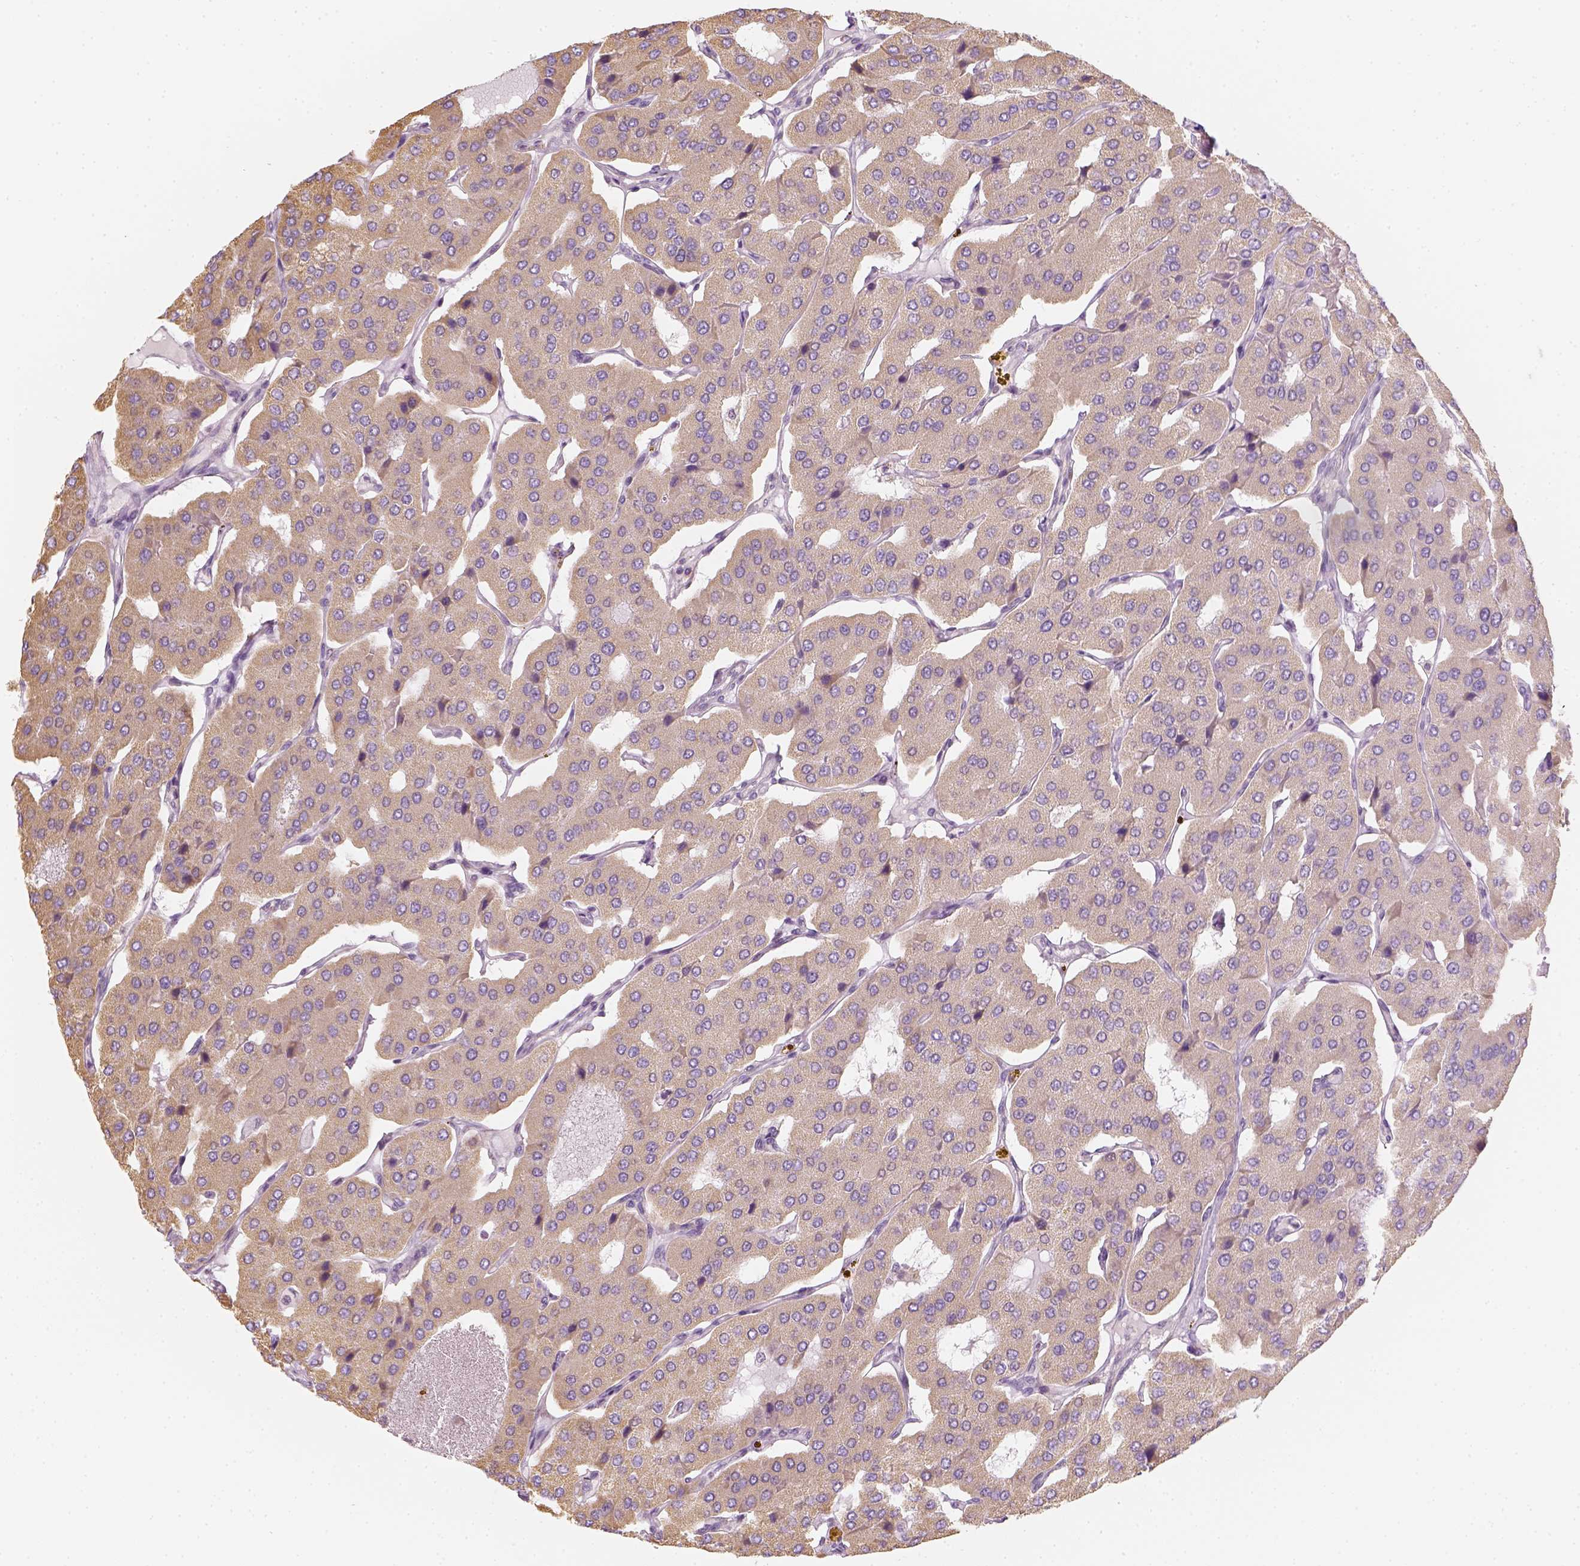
{"staining": {"intensity": "weak", "quantity": ">75%", "location": "cytoplasmic/membranous"}, "tissue": "parathyroid gland", "cell_type": "Glandular cells", "image_type": "normal", "snomed": [{"axis": "morphology", "description": "Normal tissue, NOS"}, {"axis": "morphology", "description": "Adenoma, NOS"}, {"axis": "topography", "description": "Parathyroid gland"}], "caption": "Brown immunohistochemical staining in normal human parathyroid gland shows weak cytoplasmic/membranous expression in approximately >75% of glandular cells.", "gene": "LCA5", "patient": {"sex": "female", "age": 86}}